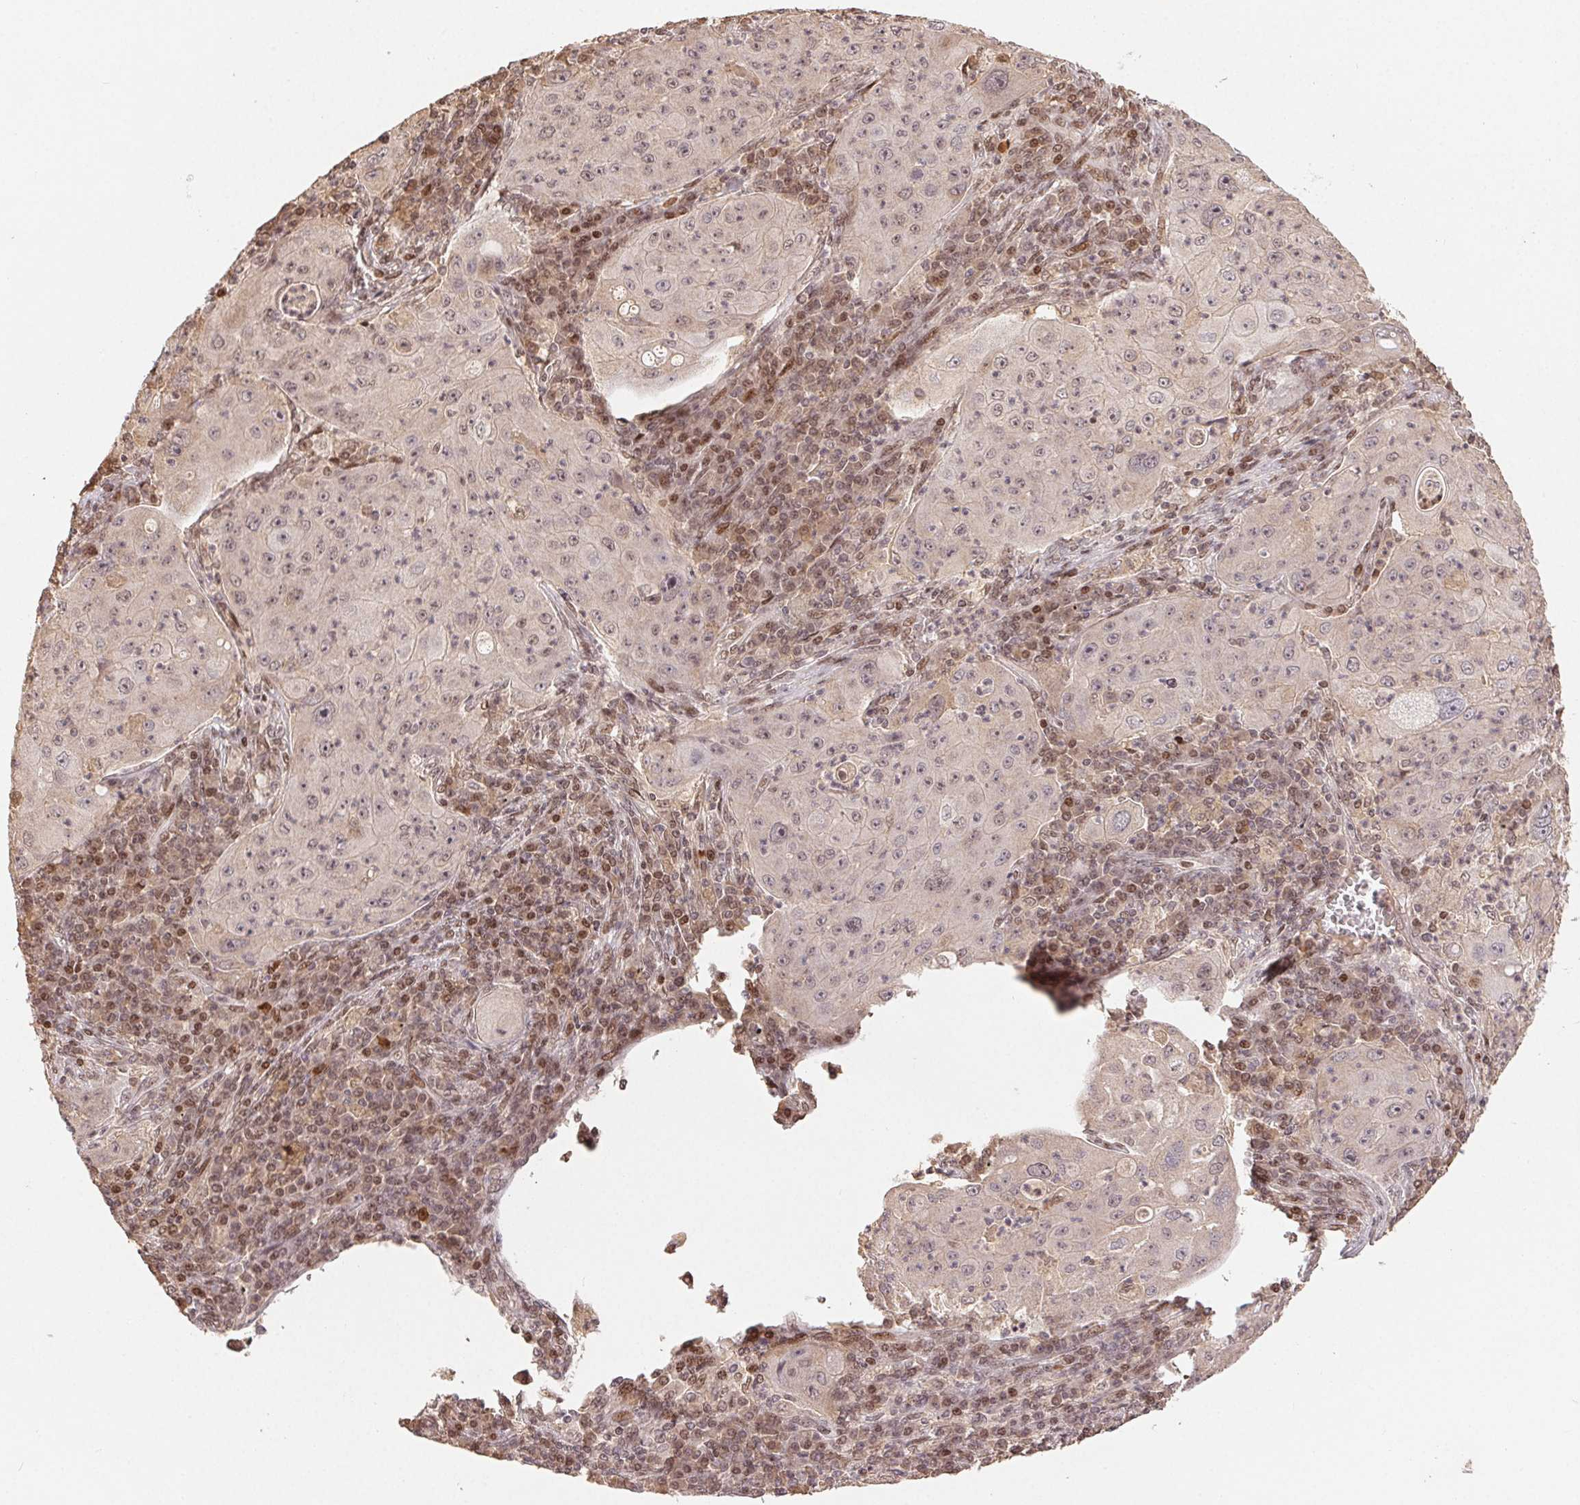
{"staining": {"intensity": "weak", "quantity": "25%-75%", "location": "nuclear"}, "tissue": "lung cancer", "cell_type": "Tumor cells", "image_type": "cancer", "snomed": [{"axis": "morphology", "description": "Squamous cell carcinoma, NOS"}, {"axis": "topography", "description": "Lung"}], "caption": "A brown stain labels weak nuclear staining of a protein in lung squamous cell carcinoma tumor cells.", "gene": "MAPKAPK2", "patient": {"sex": "female", "age": 59}}